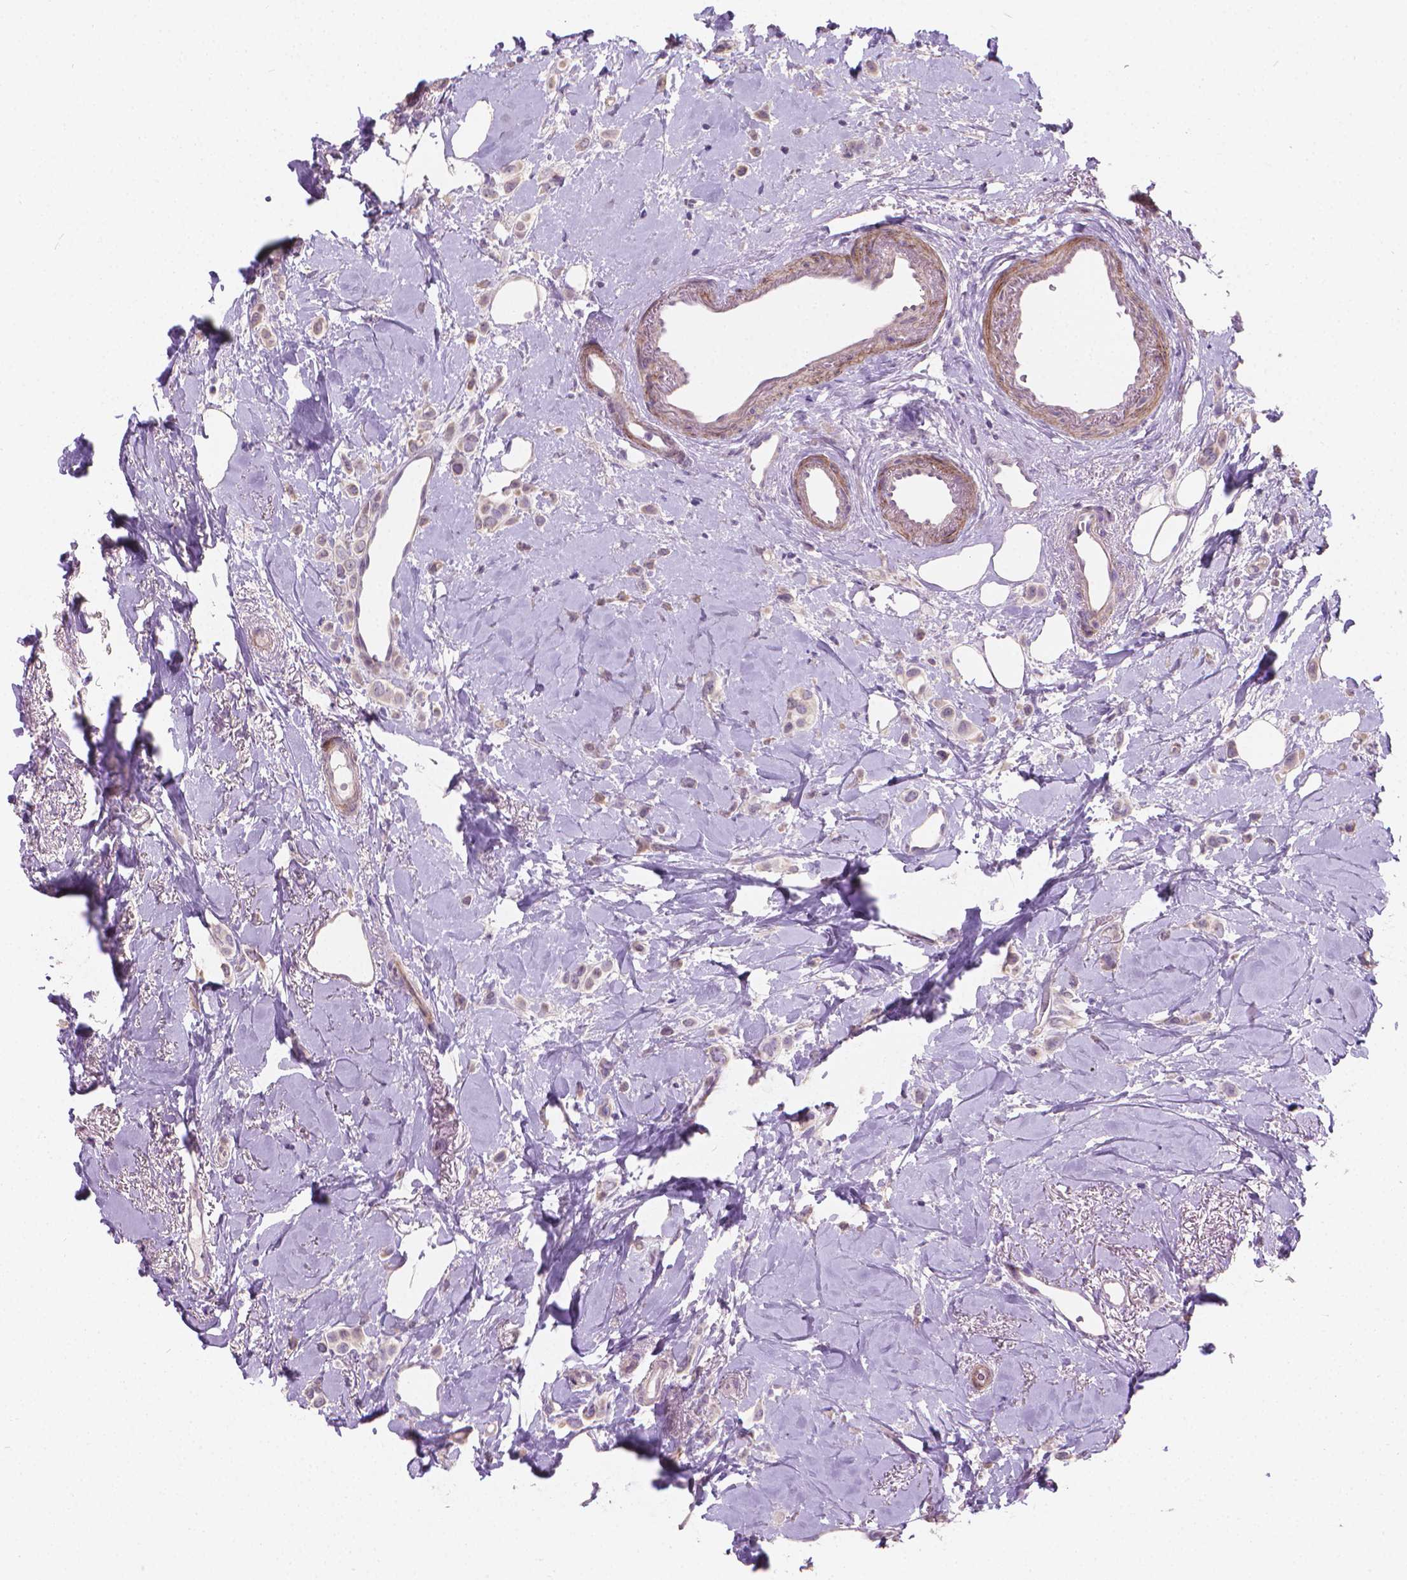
{"staining": {"intensity": "weak", "quantity": "25%-75%", "location": "cytoplasmic/membranous"}, "tissue": "breast cancer", "cell_type": "Tumor cells", "image_type": "cancer", "snomed": [{"axis": "morphology", "description": "Lobular carcinoma"}, {"axis": "topography", "description": "Breast"}], "caption": "Immunohistochemical staining of breast lobular carcinoma reveals low levels of weak cytoplasmic/membranous positivity in about 25%-75% of tumor cells.", "gene": "GSDMA", "patient": {"sex": "female", "age": 66}}